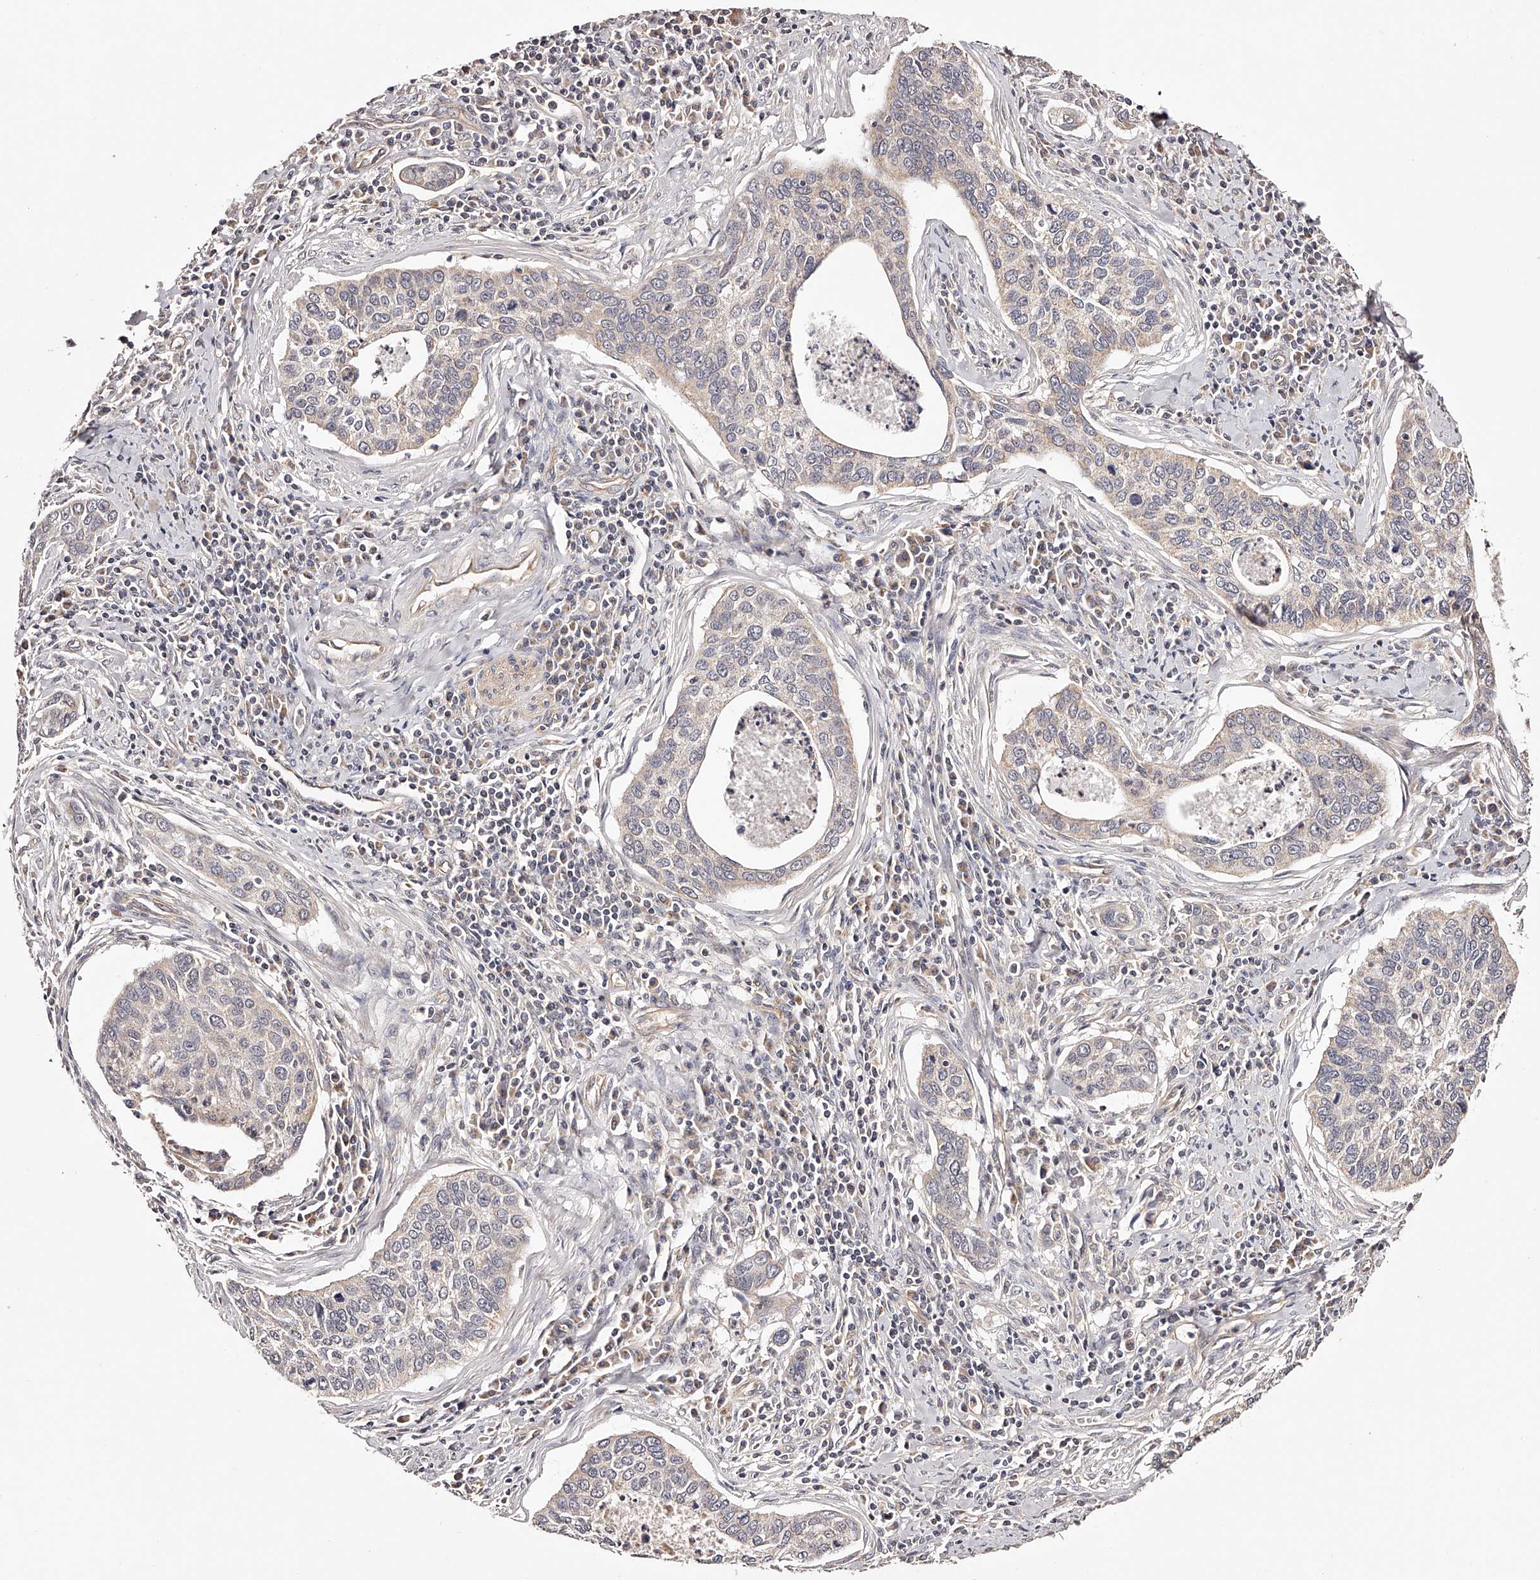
{"staining": {"intensity": "negative", "quantity": "none", "location": "none"}, "tissue": "cervical cancer", "cell_type": "Tumor cells", "image_type": "cancer", "snomed": [{"axis": "morphology", "description": "Squamous cell carcinoma, NOS"}, {"axis": "topography", "description": "Cervix"}], "caption": "Histopathology image shows no protein positivity in tumor cells of cervical cancer (squamous cell carcinoma) tissue.", "gene": "USP21", "patient": {"sex": "female", "age": 53}}